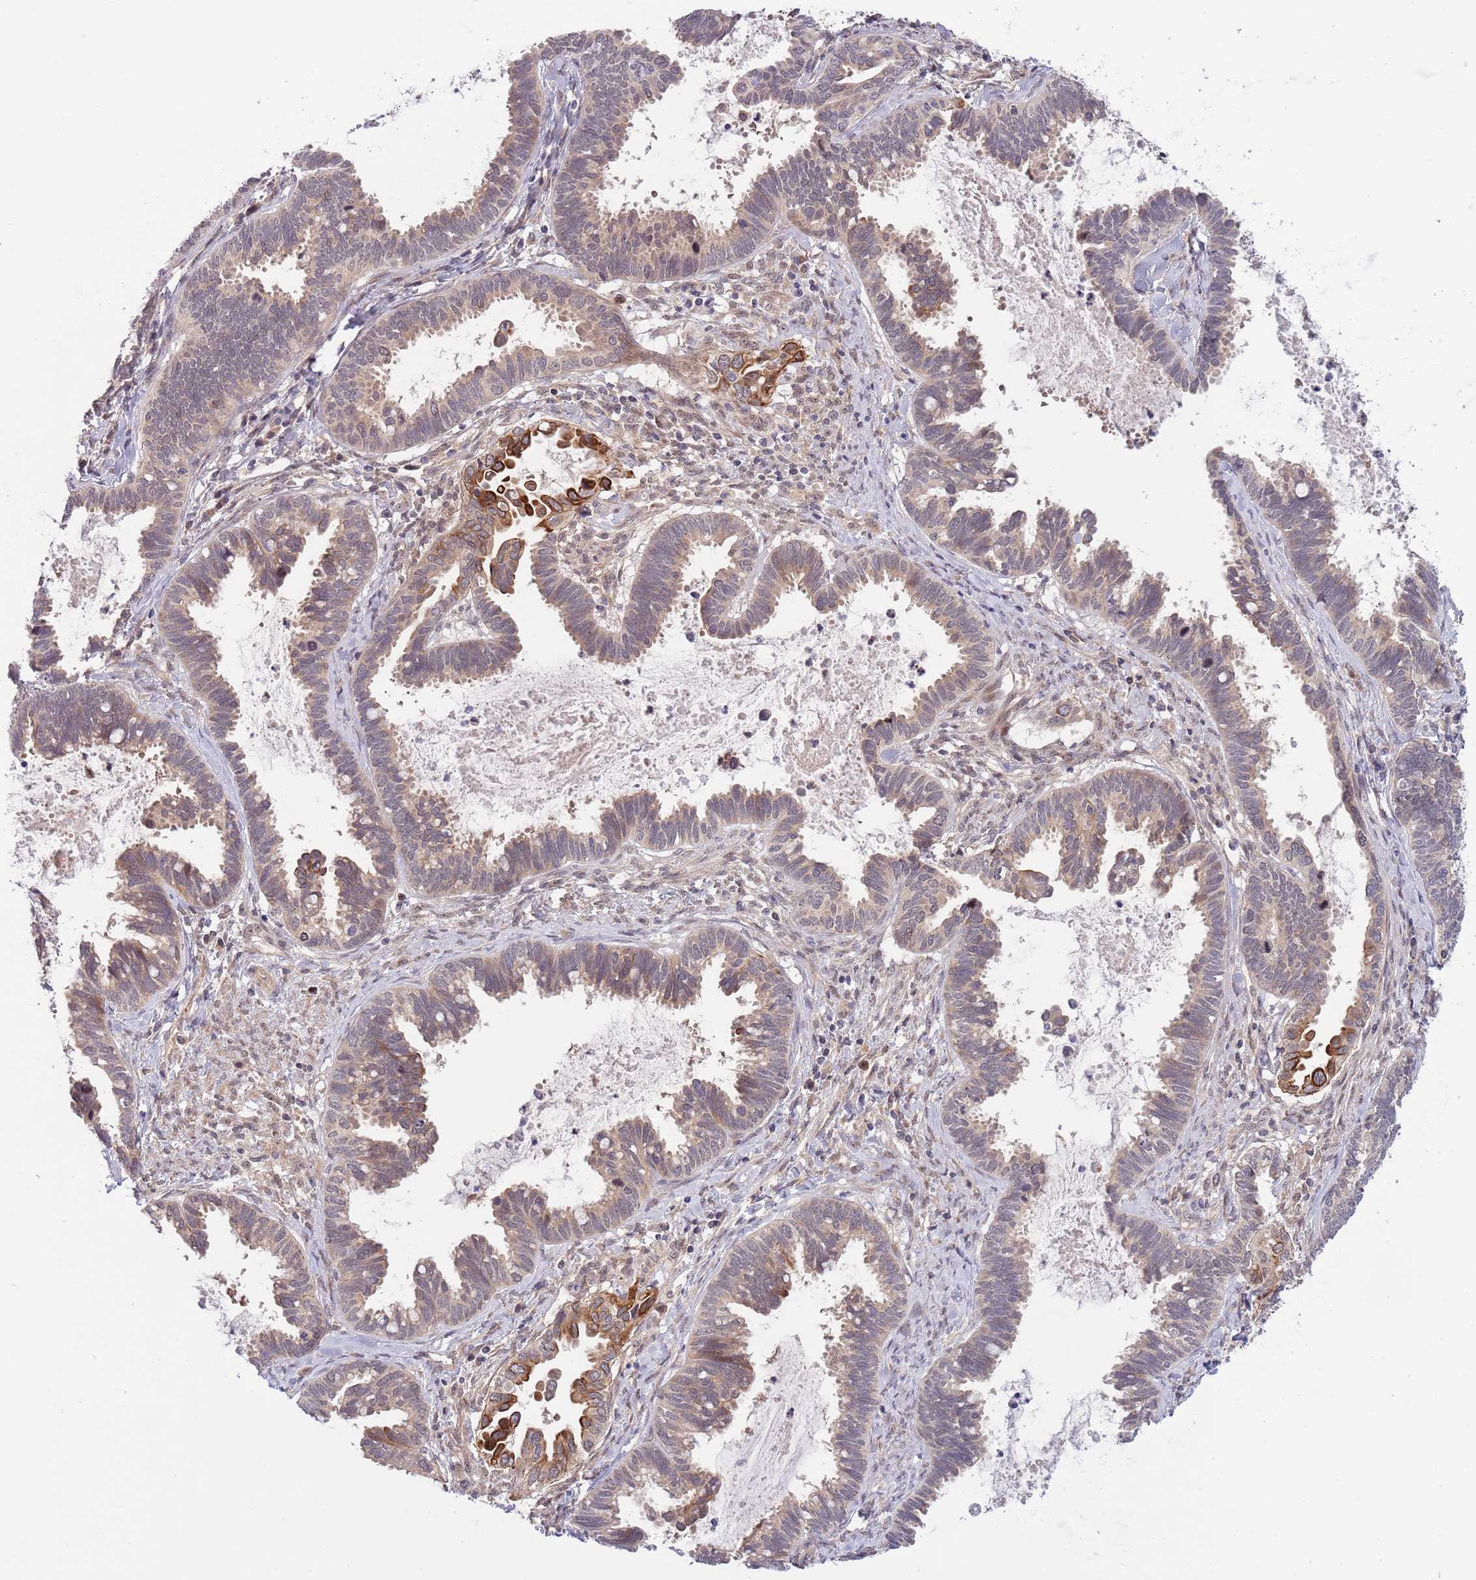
{"staining": {"intensity": "strong", "quantity": "<25%", "location": "cytoplasmic/membranous"}, "tissue": "cervical cancer", "cell_type": "Tumor cells", "image_type": "cancer", "snomed": [{"axis": "morphology", "description": "Adenocarcinoma, NOS"}, {"axis": "topography", "description": "Cervix"}], "caption": "Immunohistochemistry of cervical cancer (adenocarcinoma) demonstrates medium levels of strong cytoplasmic/membranous staining in about <25% of tumor cells.", "gene": "PRR16", "patient": {"sex": "female", "age": 37}}